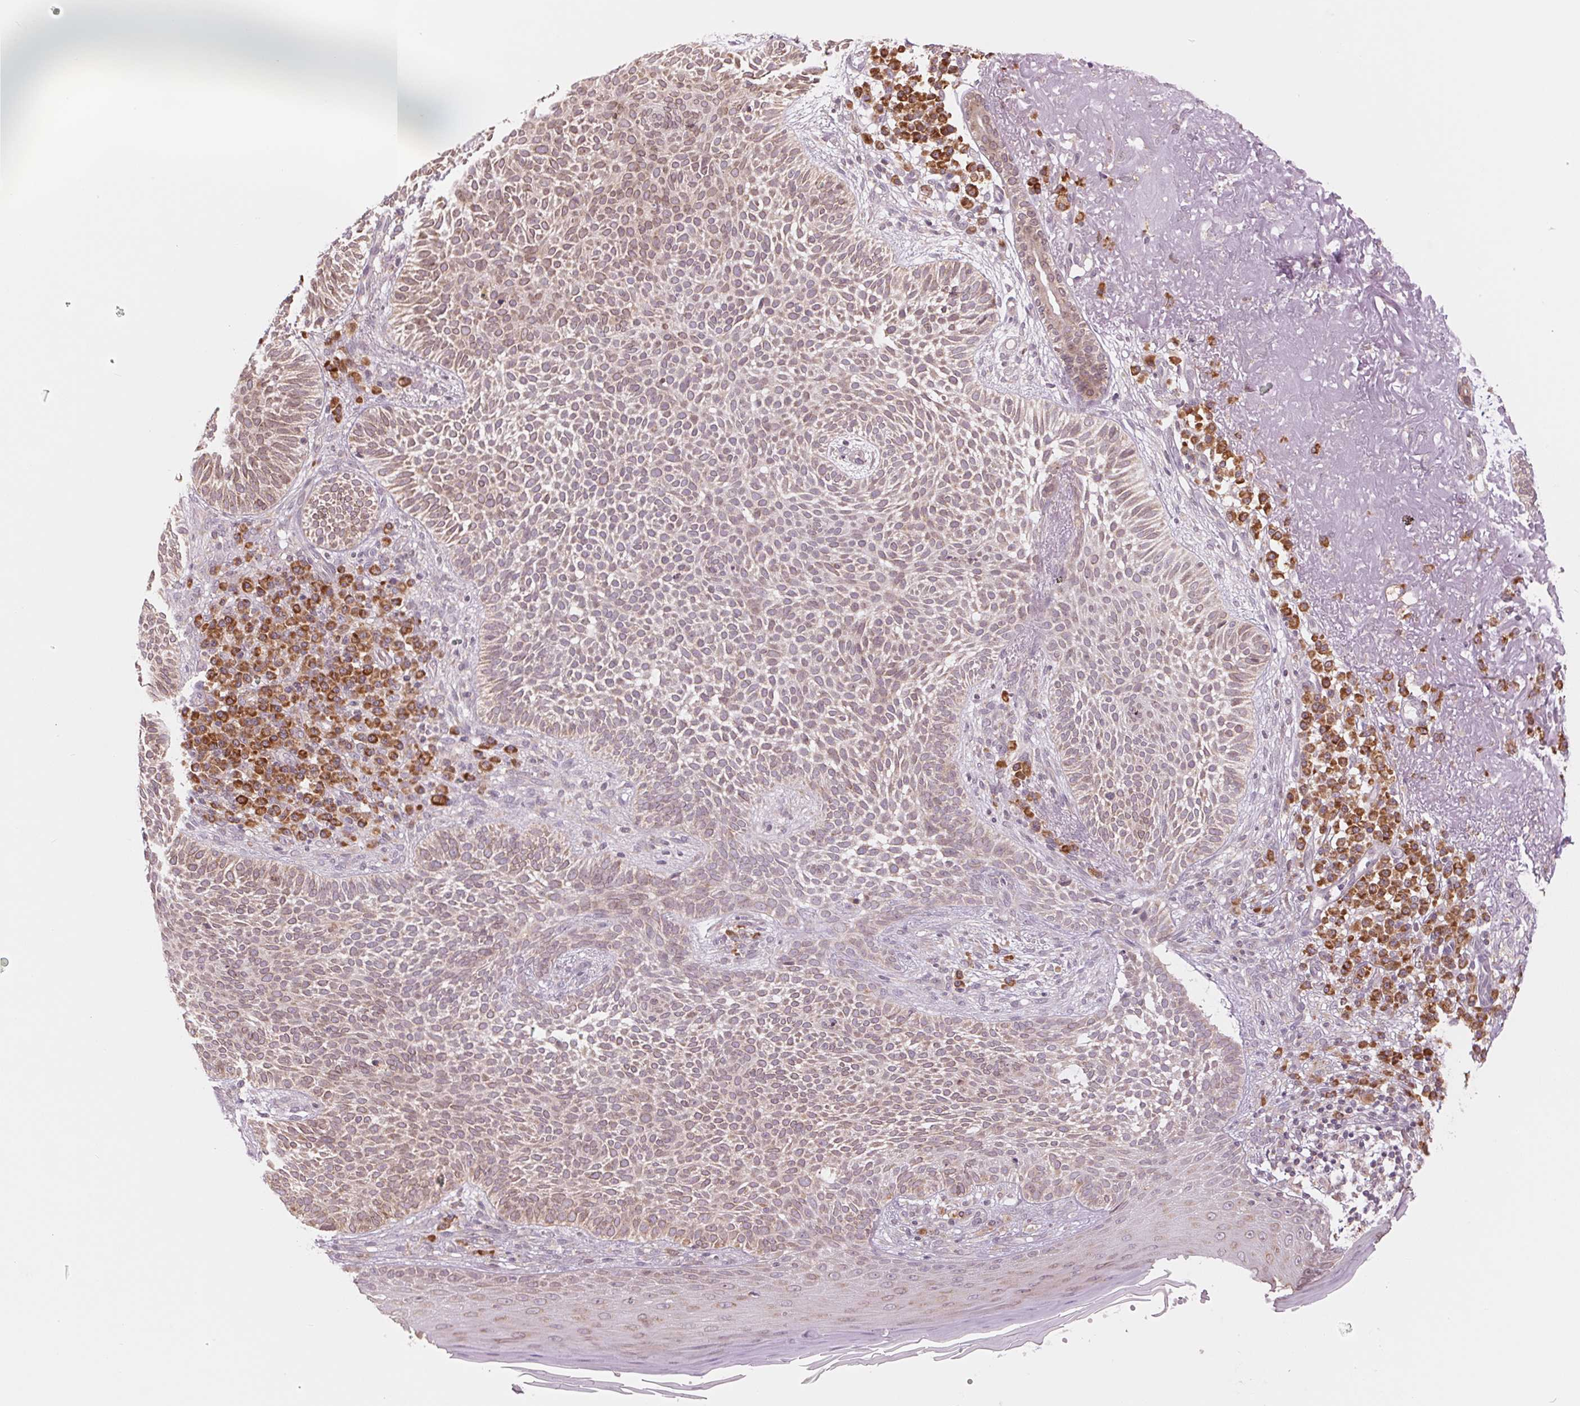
{"staining": {"intensity": "weak", "quantity": ">75%", "location": "cytoplasmic/membranous"}, "tissue": "skin cancer", "cell_type": "Tumor cells", "image_type": "cancer", "snomed": [{"axis": "morphology", "description": "Basal cell carcinoma"}, {"axis": "topography", "description": "Skin"}, {"axis": "topography", "description": "Skin of face"}], "caption": "DAB immunohistochemical staining of human basal cell carcinoma (skin) exhibits weak cytoplasmic/membranous protein expression in about >75% of tumor cells.", "gene": "TECR", "patient": {"sex": "female", "age": 82}}